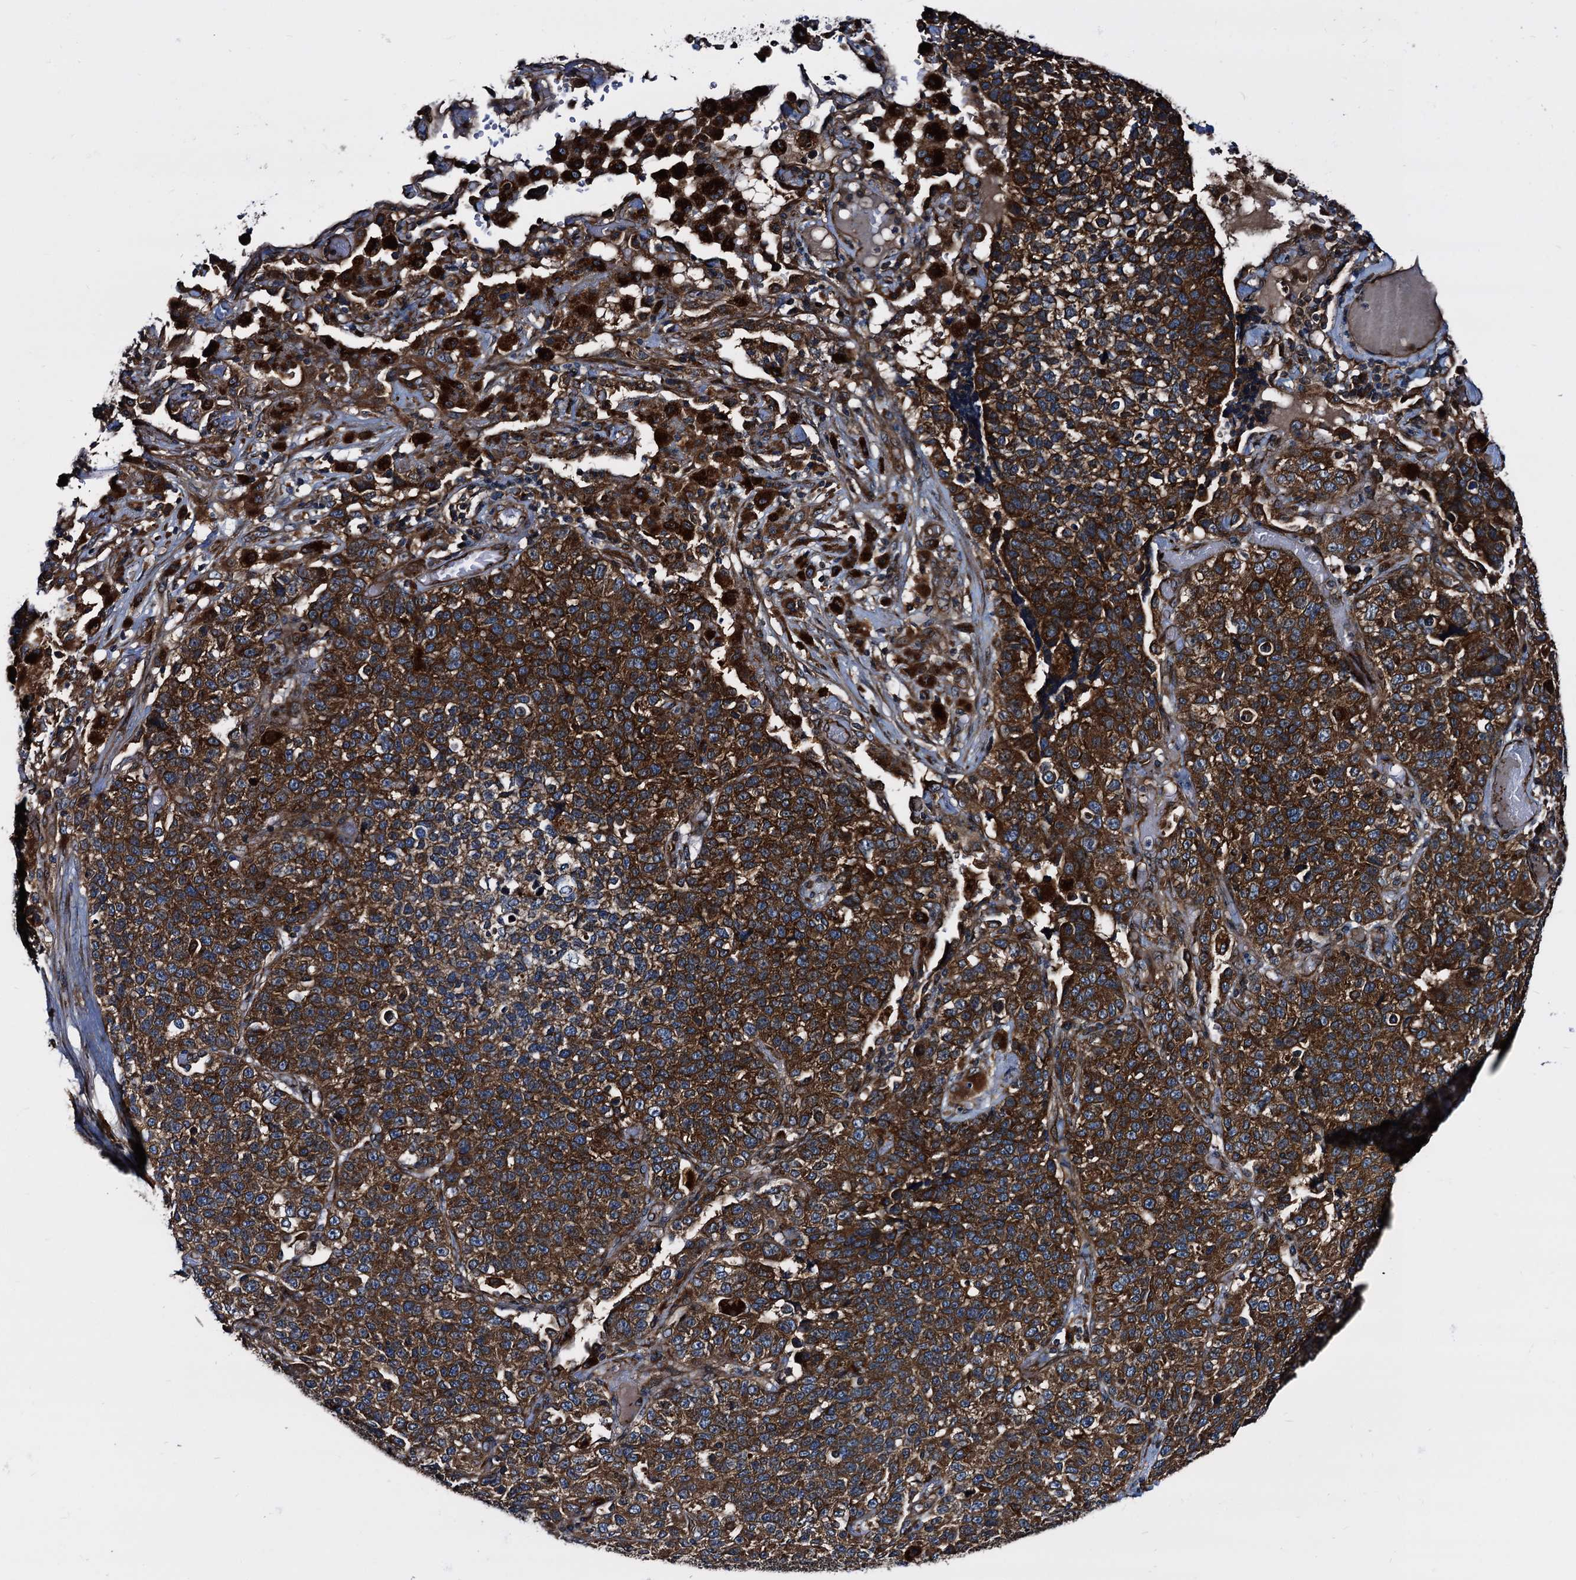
{"staining": {"intensity": "strong", "quantity": ">75%", "location": "cytoplasmic/membranous"}, "tissue": "lung cancer", "cell_type": "Tumor cells", "image_type": "cancer", "snomed": [{"axis": "morphology", "description": "Adenocarcinoma, NOS"}, {"axis": "topography", "description": "Lung"}], "caption": "Lung adenocarcinoma stained with immunohistochemistry (IHC) demonstrates strong cytoplasmic/membranous staining in about >75% of tumor cells. The protein is shown in brown color, while the nuclei are stained blue.", "gene": "PEX5", "patient": {"sex": "male", "age": 49}}